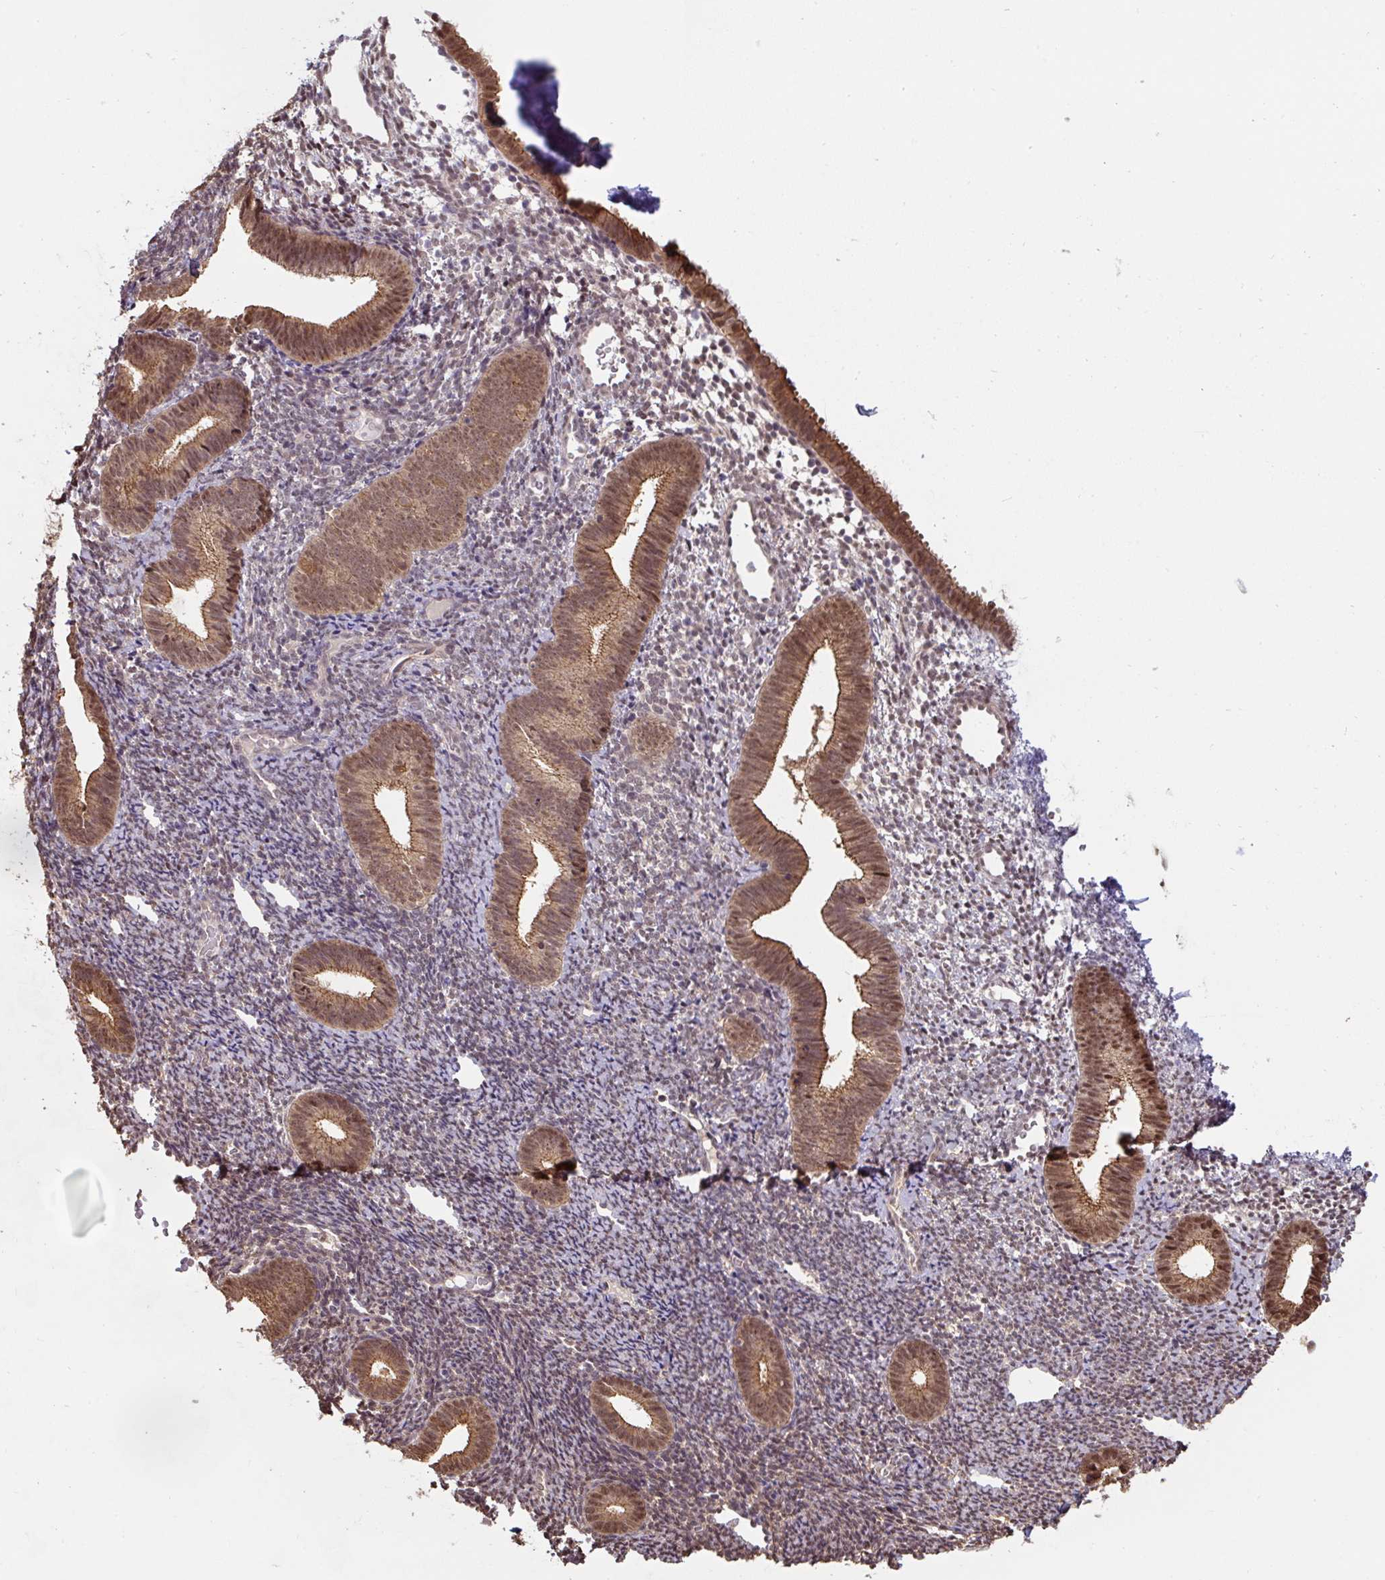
{"staining": {"intensity": "weak", "quantity": "25%-75%", "location": "cytoplasmic/membranous,nuclear"}, "tissue": "endometrium", "cell_type": "Cells in endometrial stroma", "image_type": "normal", "snomed": [{"axis": "morphology", "description": "Normal tissue, NOS"}, {"axis": "topography", "description": "Endometrium"}], "caption": "Protein expression by immunohistochemistry (IHC) displays weak cytoplasmic/membranous,nuclear positivity in approximately 25%-75% of cells in endometrial stroma in unremarkable endometrium.", "gene": "ST13", "patient": {"sex": "female", "age": 39}}